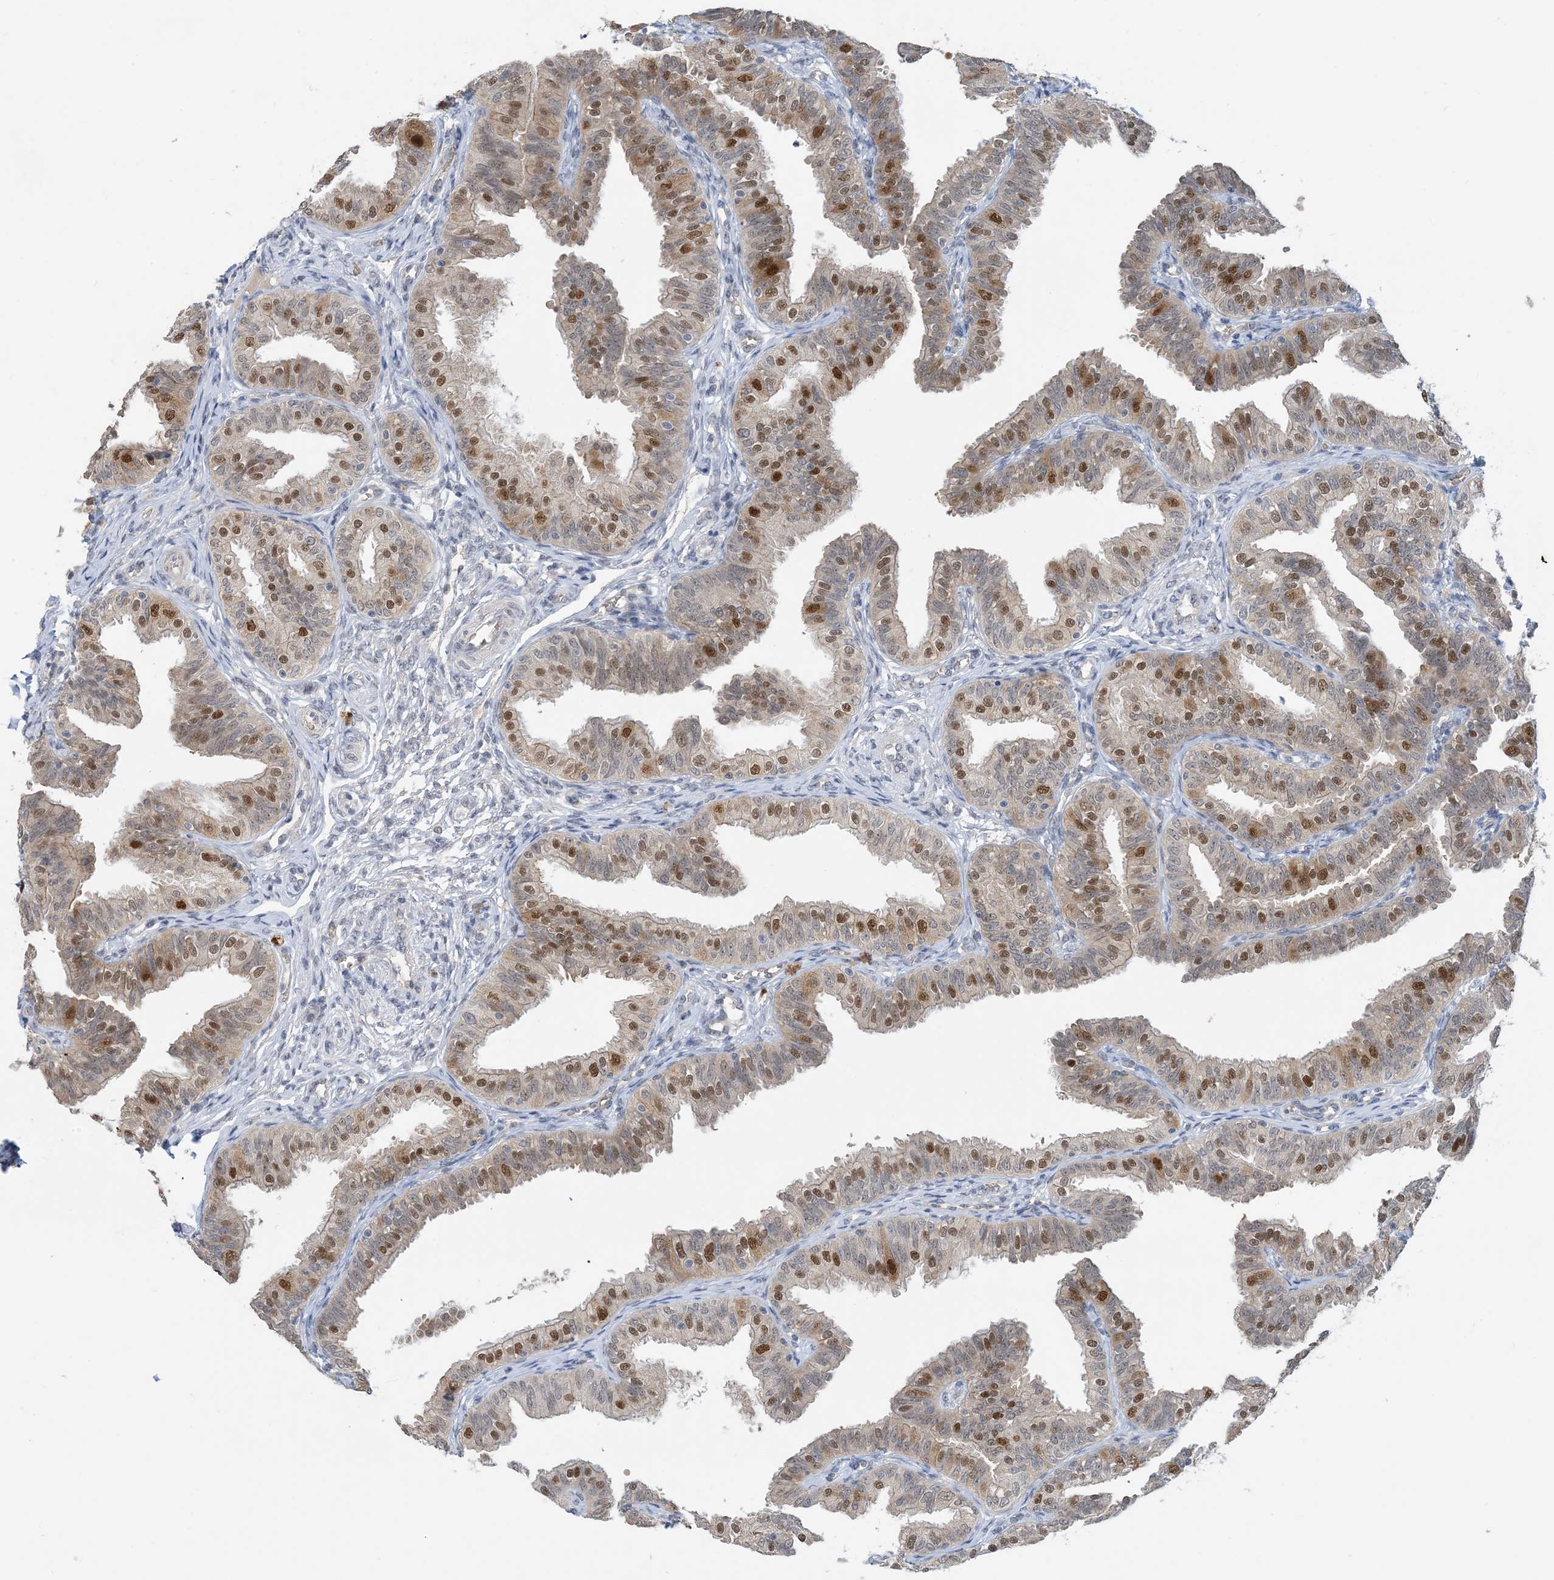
{"staining": {"intensity": "moderate", "quantity": "25%-75%", "location": "nuclear"}, "tissue": "fallopian tube", "cell_type": "Glandular cells", "image_type": "normal", "snomed": [{"axis": "morphology", "description": "Normal tissue, NOS"}, {"axis": "topography", "description": "Fallopian tube"}], "caption": "Fallopian tube was stained to show a protein in brown. There is medium levels of moderate nuclear positivity in about 25%-75% of glandular cells. The staining is performed using DAB brown chromogen to label protein expression. The nuclei are counter-stained blue using hematoxylin.", "gene": "UBE2E1", "patient": {"sex": "female", "age": 35}}